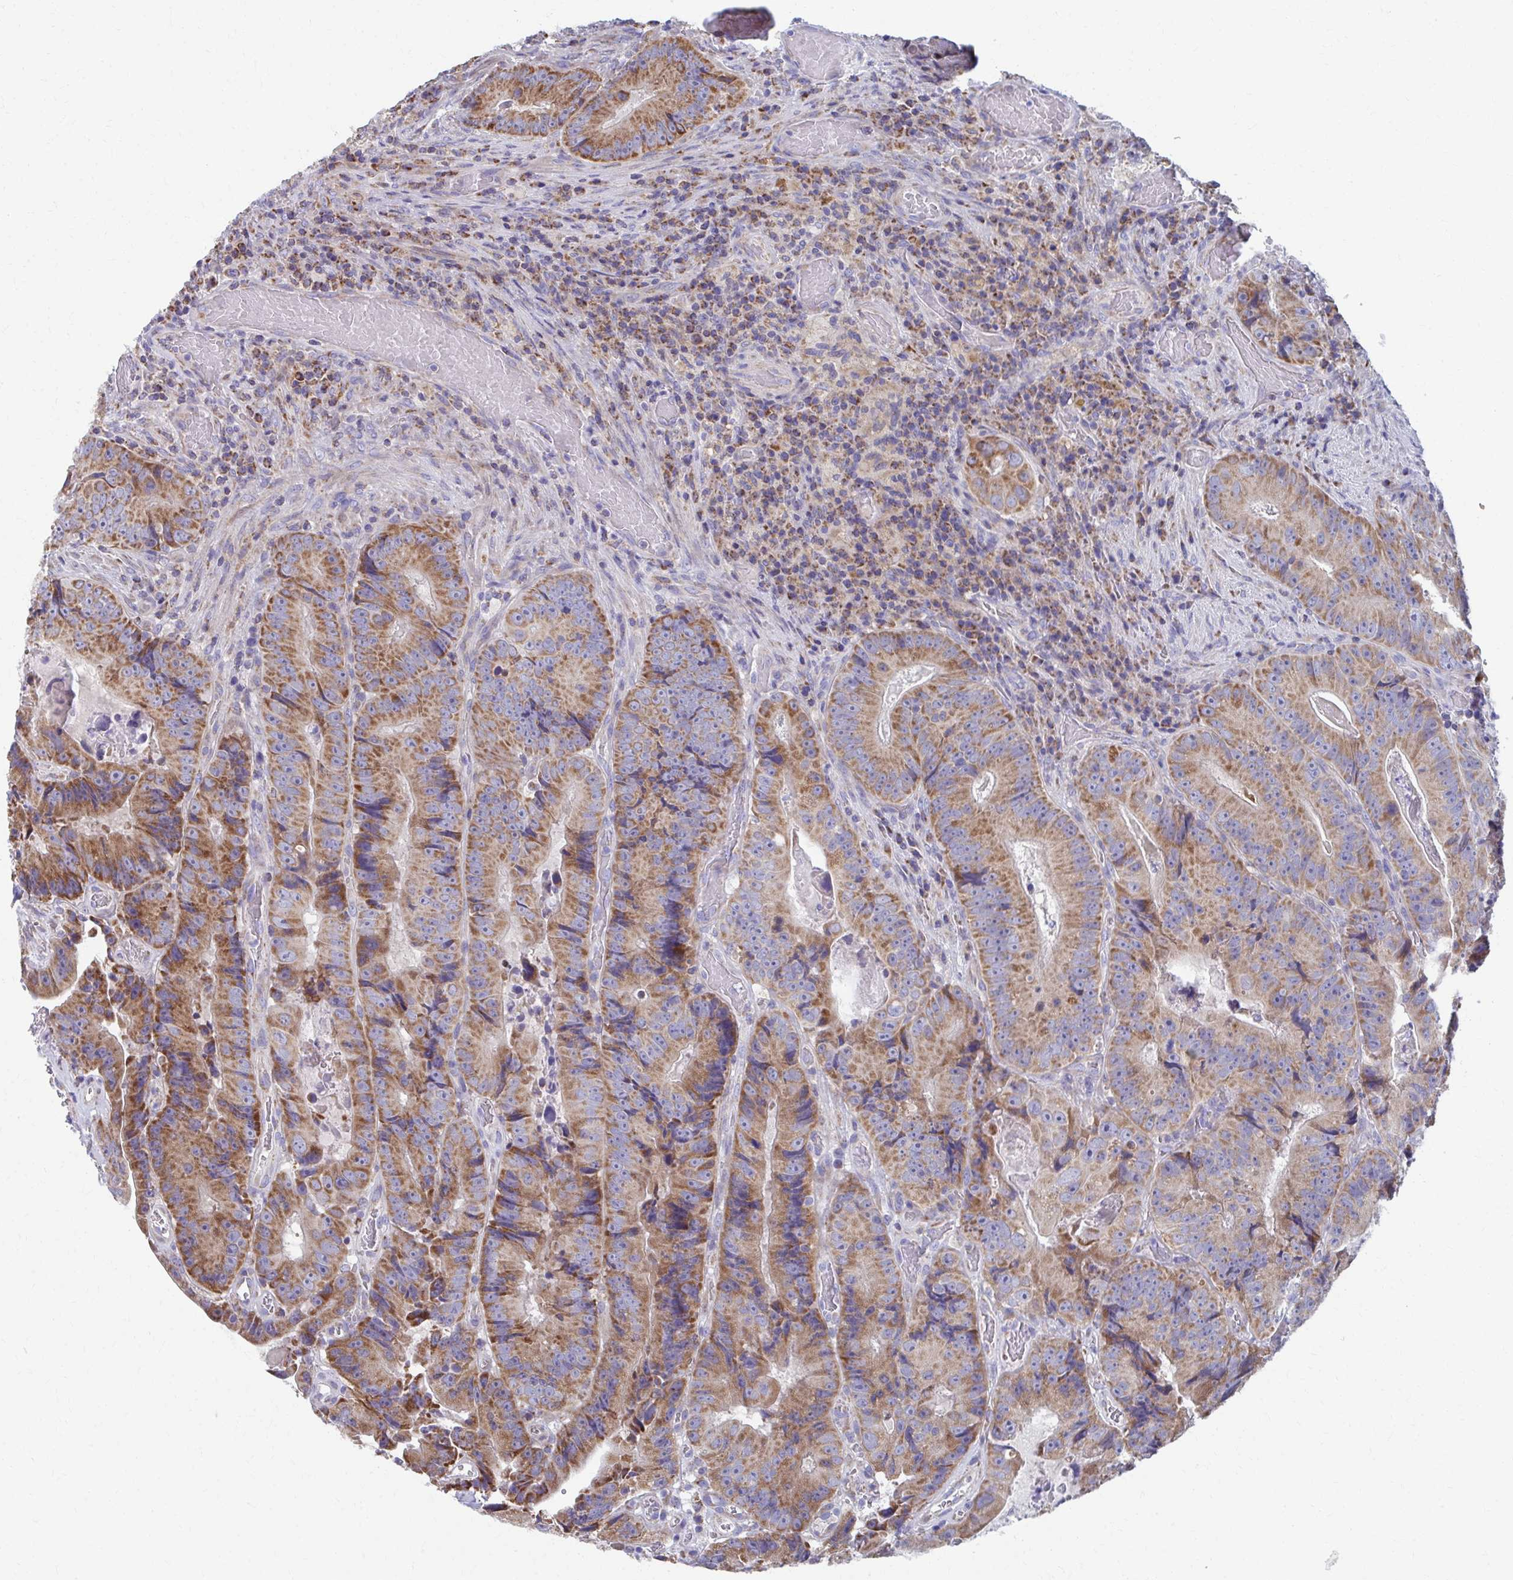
{"staining": {"intensity": "moderate", "quantity": ">75%", "location": "cytoplasmic/membranous"}, "tissue": "colorectal cancer", "cell_type": "Tumor cells", "image_type": "cancer", "snomed": [{"axis": "morphology", "description": "Adenocarcinoma, NOS"}, {"axis": "topography", "description": "Colon"}], "caption": "DAB (3,3'-diaminobenzidine) immunohistochemical staining of human colorectal cancer demonstrates moderate cytoplasmic/membranous protein positivity in about >75% of tumor cells.", "gene": "RCC1L", "patient": {"sex": "female", "age": 86}}